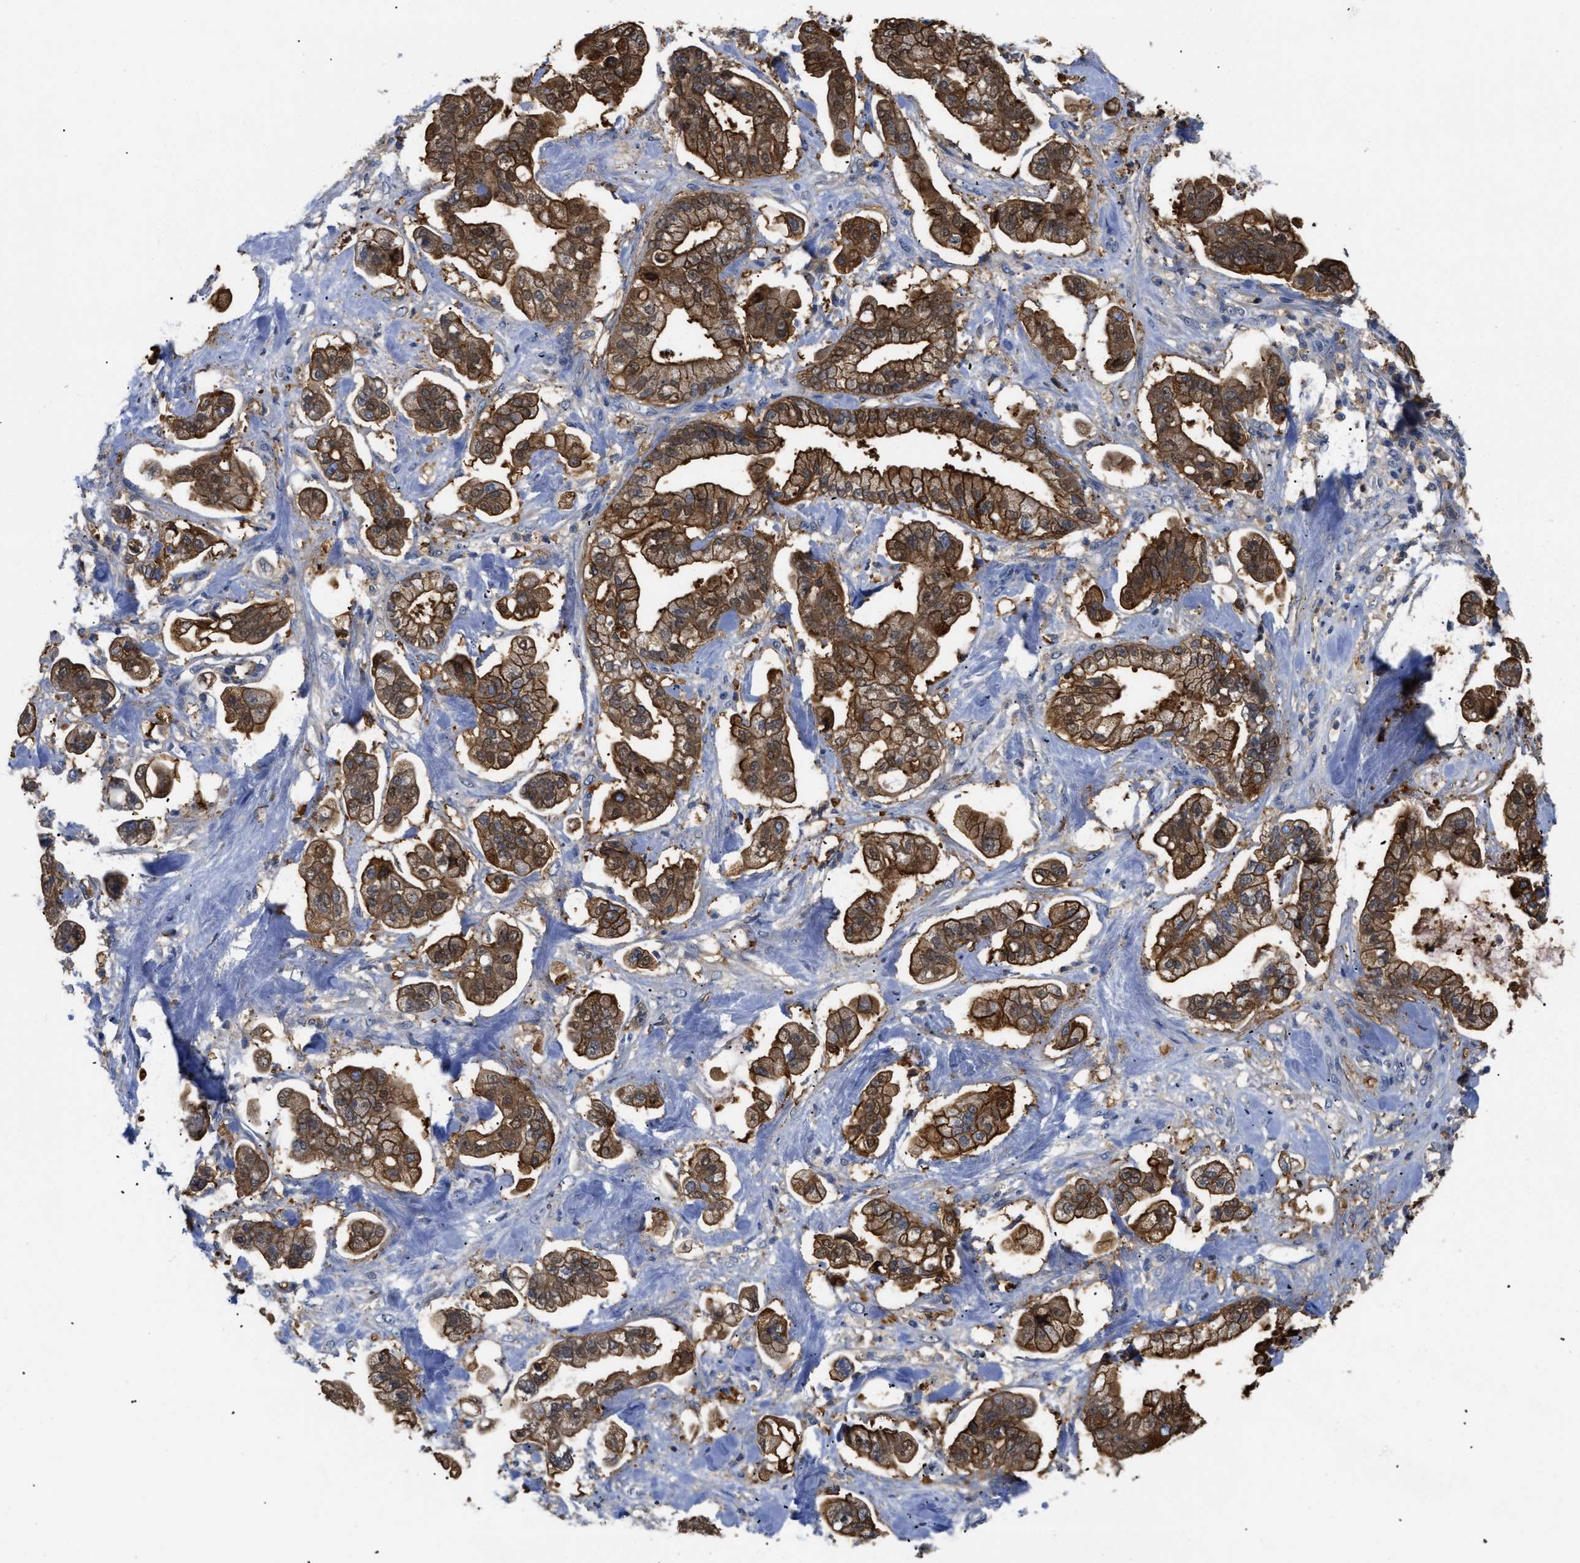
{"staining": {"intensity": "strong", "quantity": ">75%", "location": "cytoplasmic/membranous"}, "tissue": "stomach cancer", "cell_type": "Tumor cells", "image_type": "cancer", "snomed": [{"axis": "morphology", "description": "Adenocarcinoma, NOS"}, {"axis": "topography", "description": "Stomach"}], "caption": "Immunohistochemical staining of human adenocarcinoma (stomach) demonstrates strong cytoplasmic/membranous protein expression in about >75% of tumor cells. (DAB IHC with brightfield microscopy, high magnification).", "gene": "ANXA4", "patient": {"sex": "male", "age": 62}}